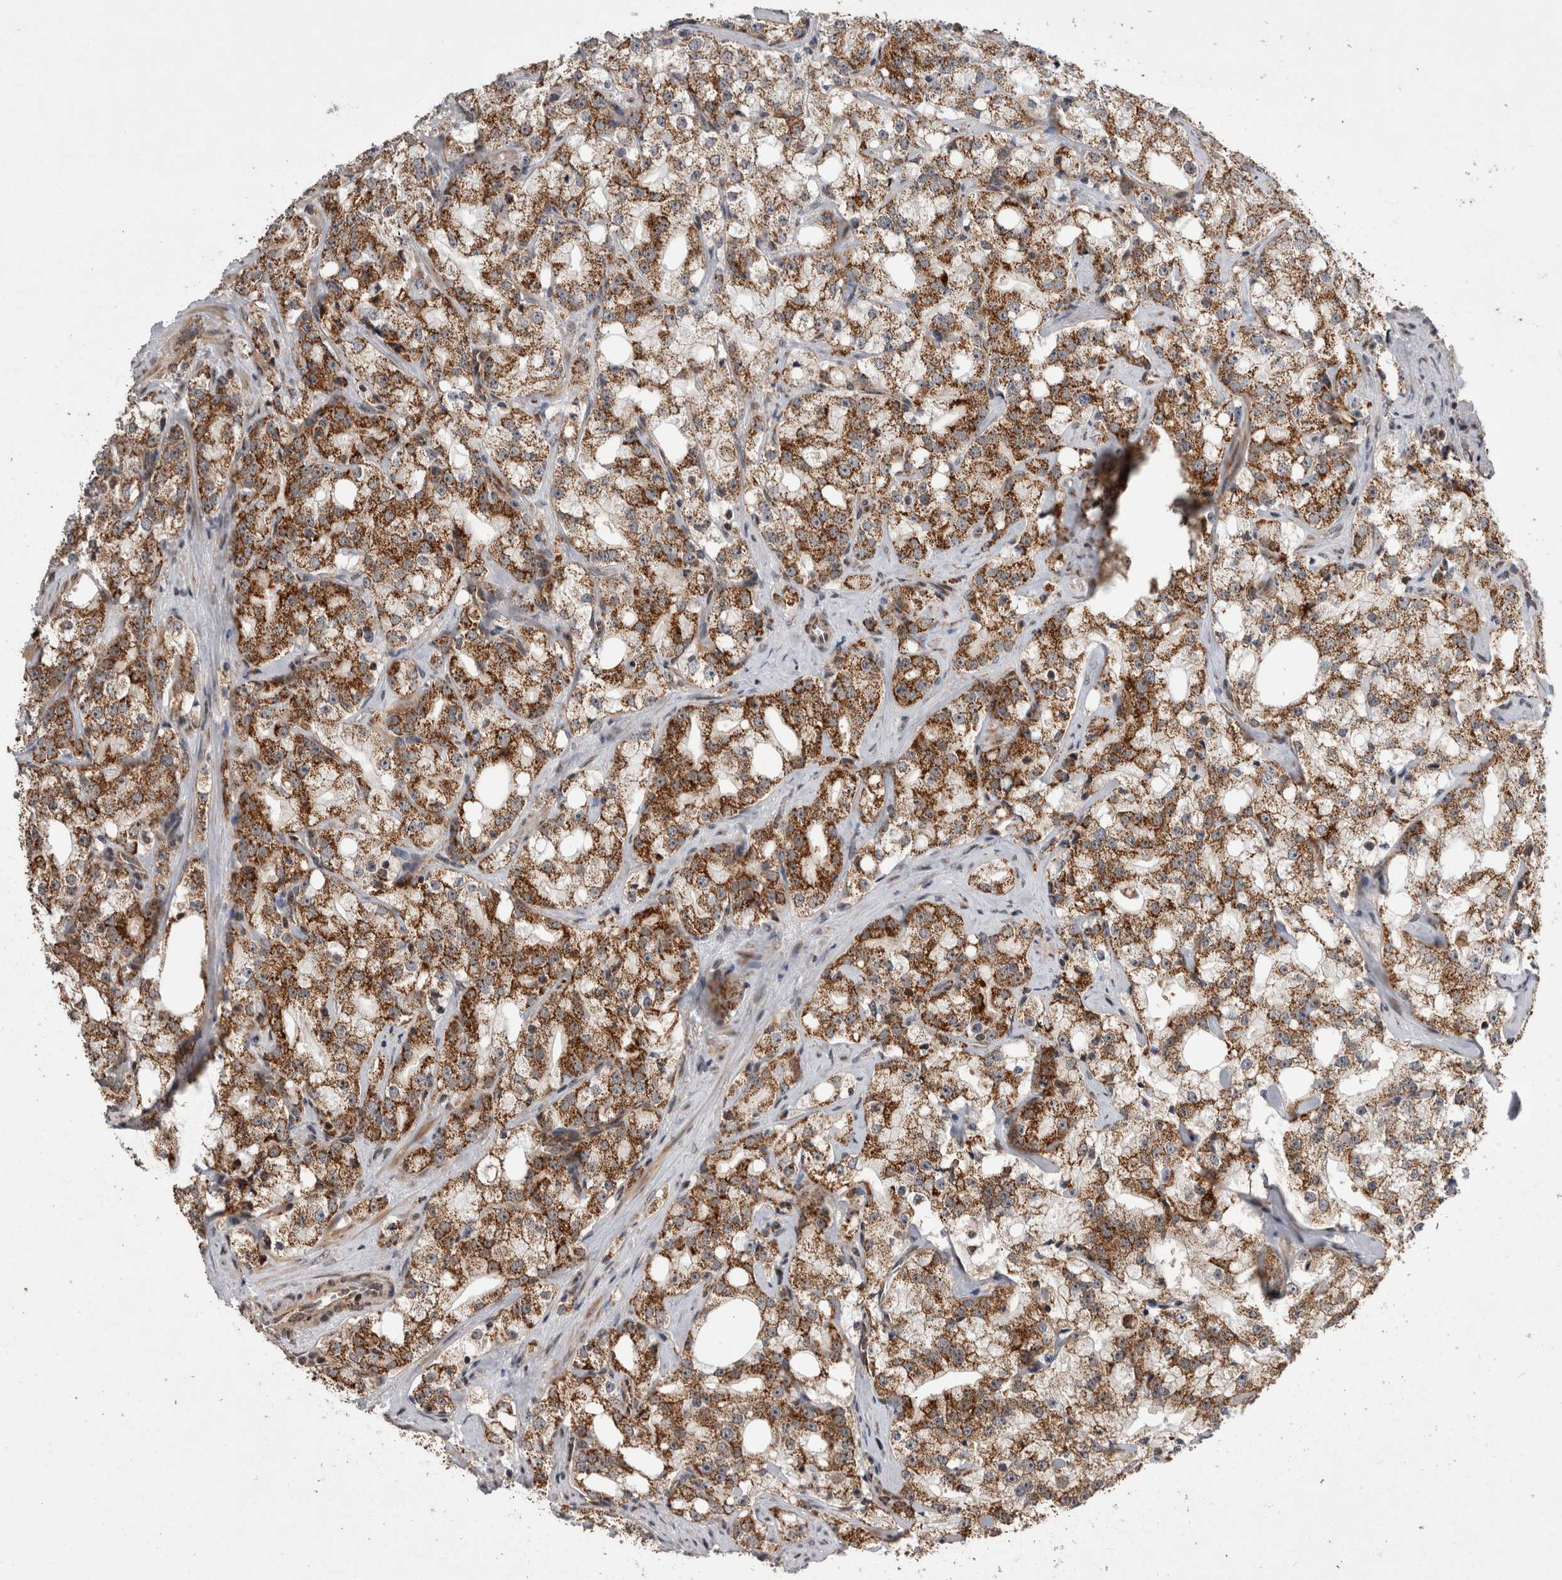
{"staining": {"intensity": "moderate", "quantity": ">75%", "location": "cytoplasmic/membranous"}, "tissue": "prostate cancer", "cell_type": "Tumor cells", "image_type": "cancer", "snomed": [{"axis": "morphology", "description": "Adenocarcinoma, High grade"}, {"axis": "topography", "description": "Prostate"}], "caption": "Human adenocarcinoma (high-grade) (prostate) stained with a brown dye shows moderate cytoplasmic/membranous positive positivity in approximately >75% of tumor cells.", "gene": "MRPL37", "patient": {"sex": "male", "age": 64}}